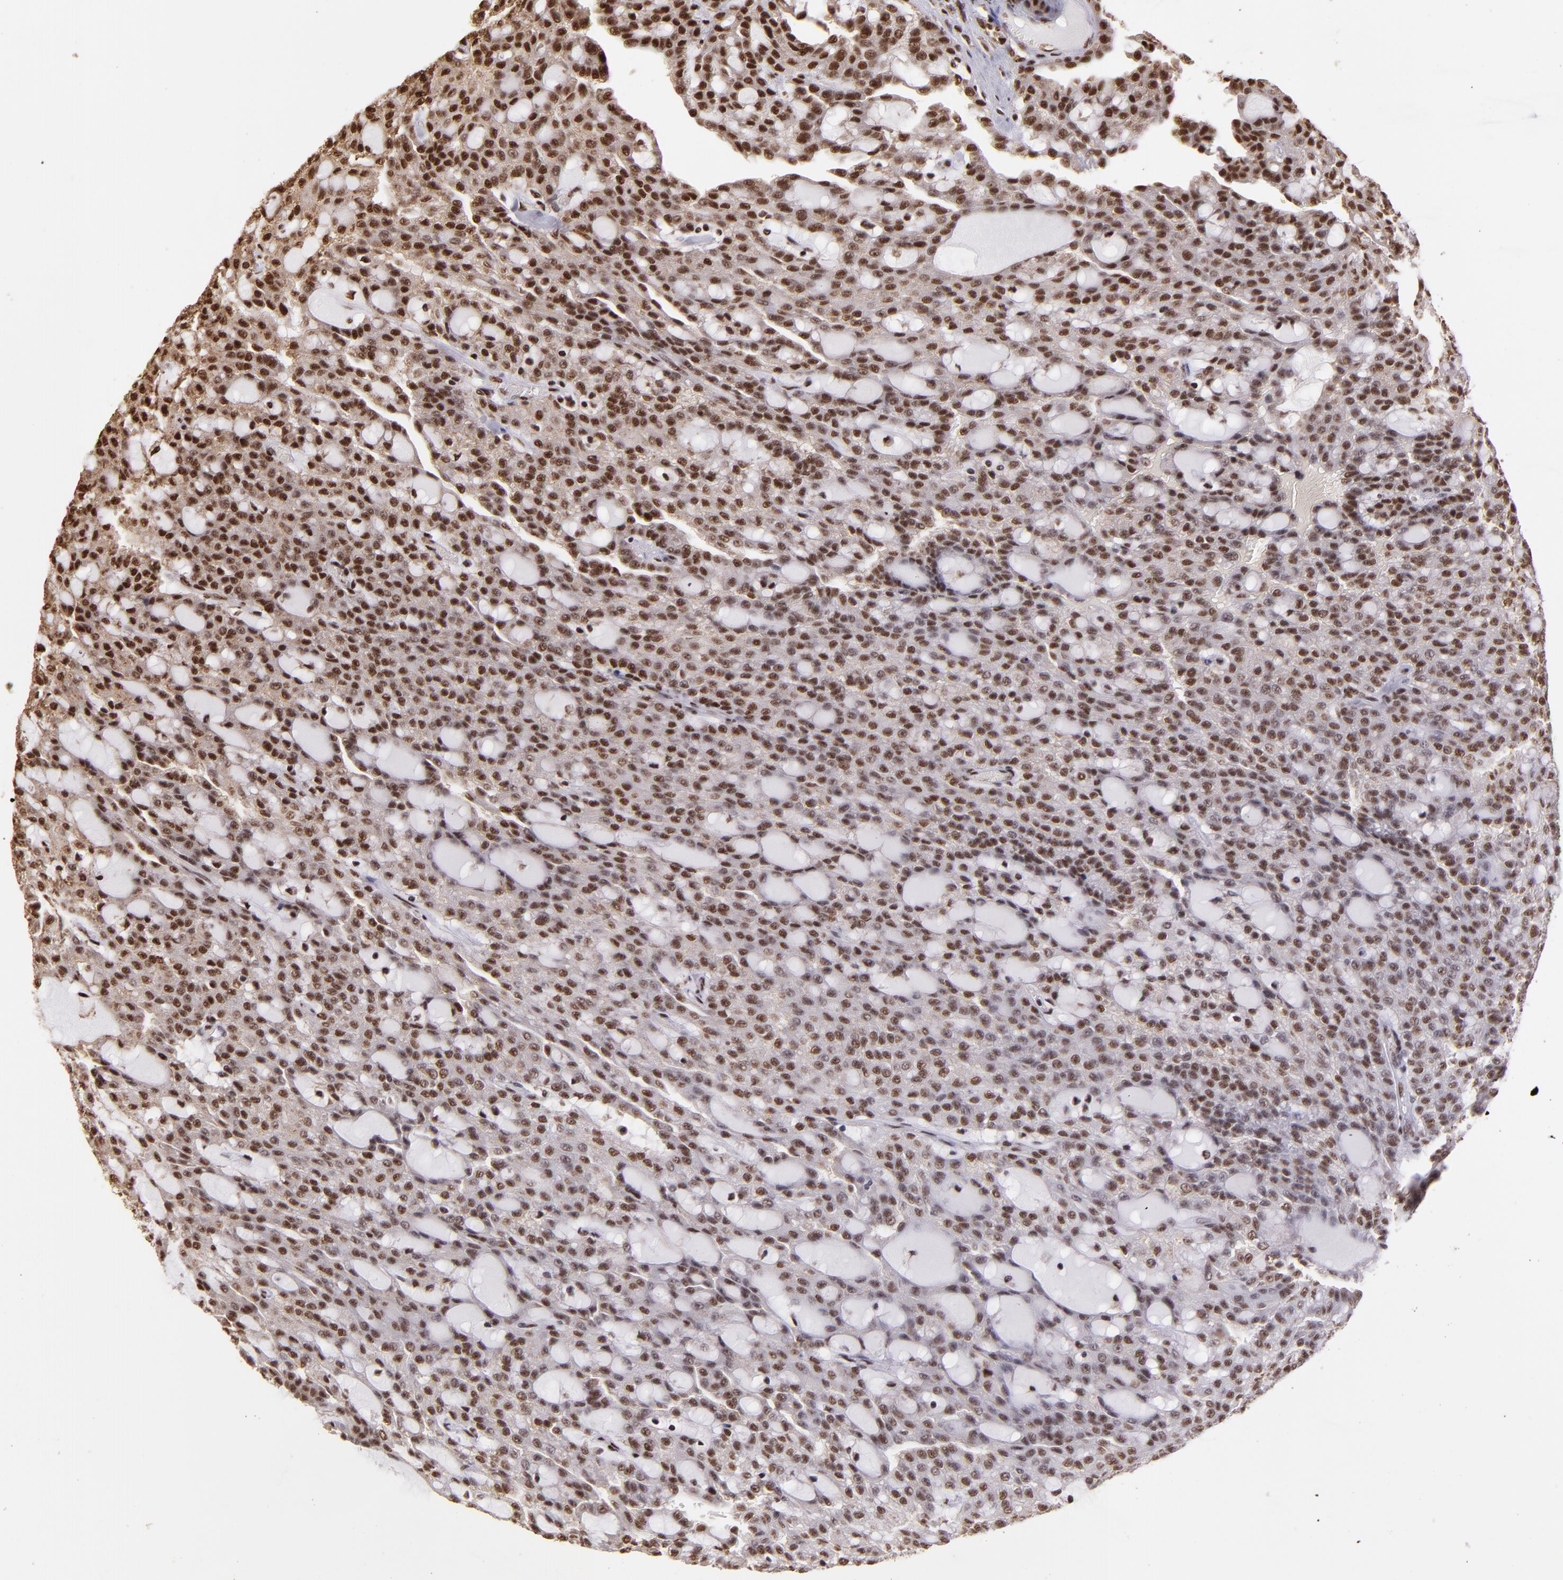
{"staining": {"intensity": "moderate", "quantity": ">75%", "location": "cytoplasmic/membranous,nuclear"}, "tissue": "renal cancer", "cell_type": "Tumor cells", "image_type": "cancer", "snomed": [{"axis": "morphology", "description": "Adenocarcinoma, NOS"}, {"axis": "topography", "description": "Kidney"}], "caption": "Renal adenocarcinoma was stained to show a protein in brown. There is medium levels of moderate cytoplasmic/membranous and nuclear expression in about >75% of tumor cells.", "gene": "SP1", "patient": {"sex": "male", "age": 63}}